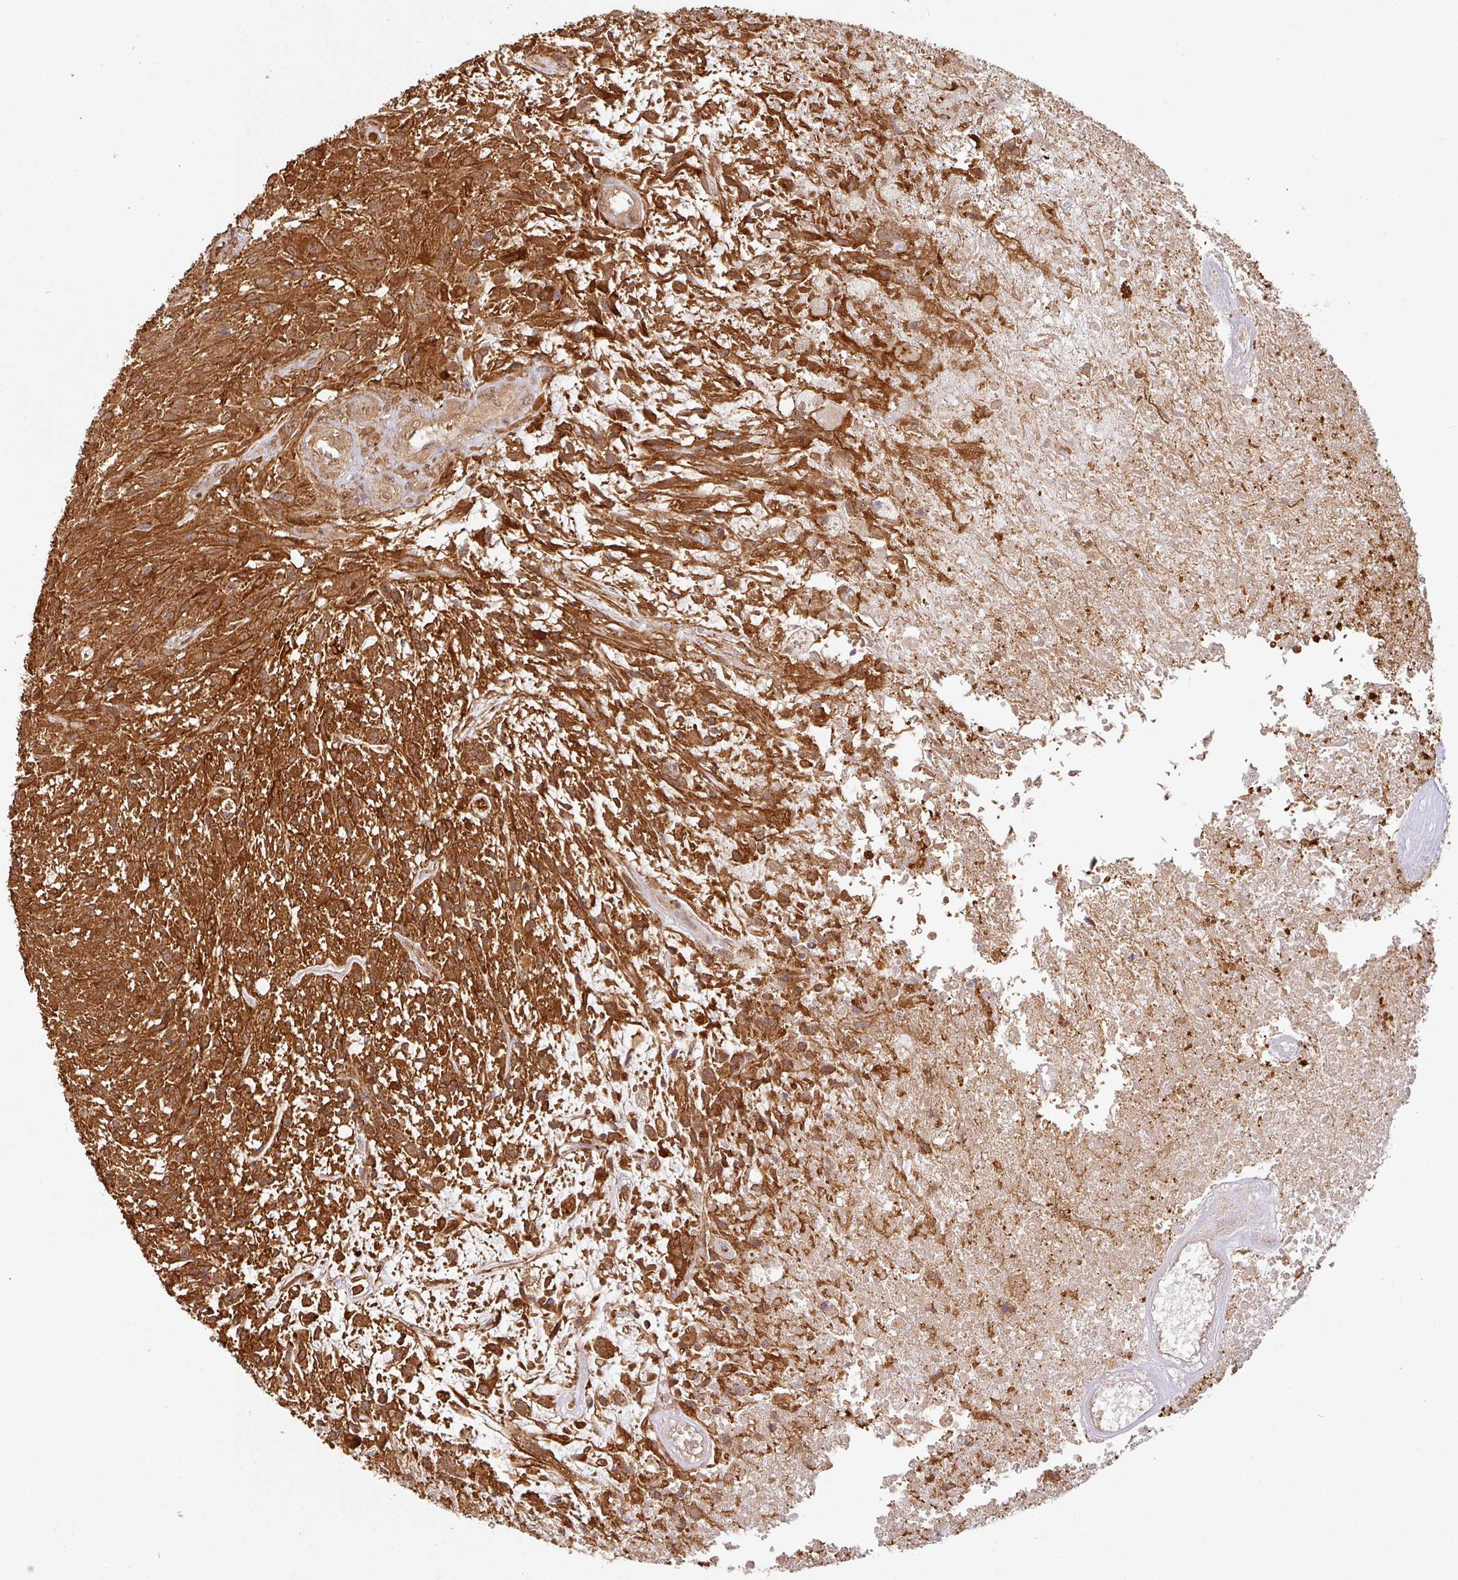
{"staining": {"intensity": "strong", "quantity": ">75%", "location": "cytoplasmic/membranous"}, "tissue": "glioma", "cell_type": "Tumor cells", "image_type": "cancer", "snomed": [{"axis": "morphology", "description": "Glioma, malignant, High grade"}, {"axis": "topography", "description": "Brain"}], "caption": "Brown immunohistochemical staining in glioma exhibits strong cytoplasmic/membranous positivity in approximately >75% of tumor cells.", "gene": "ZNF322", "patient": {"sex": "male", "age": 56}}